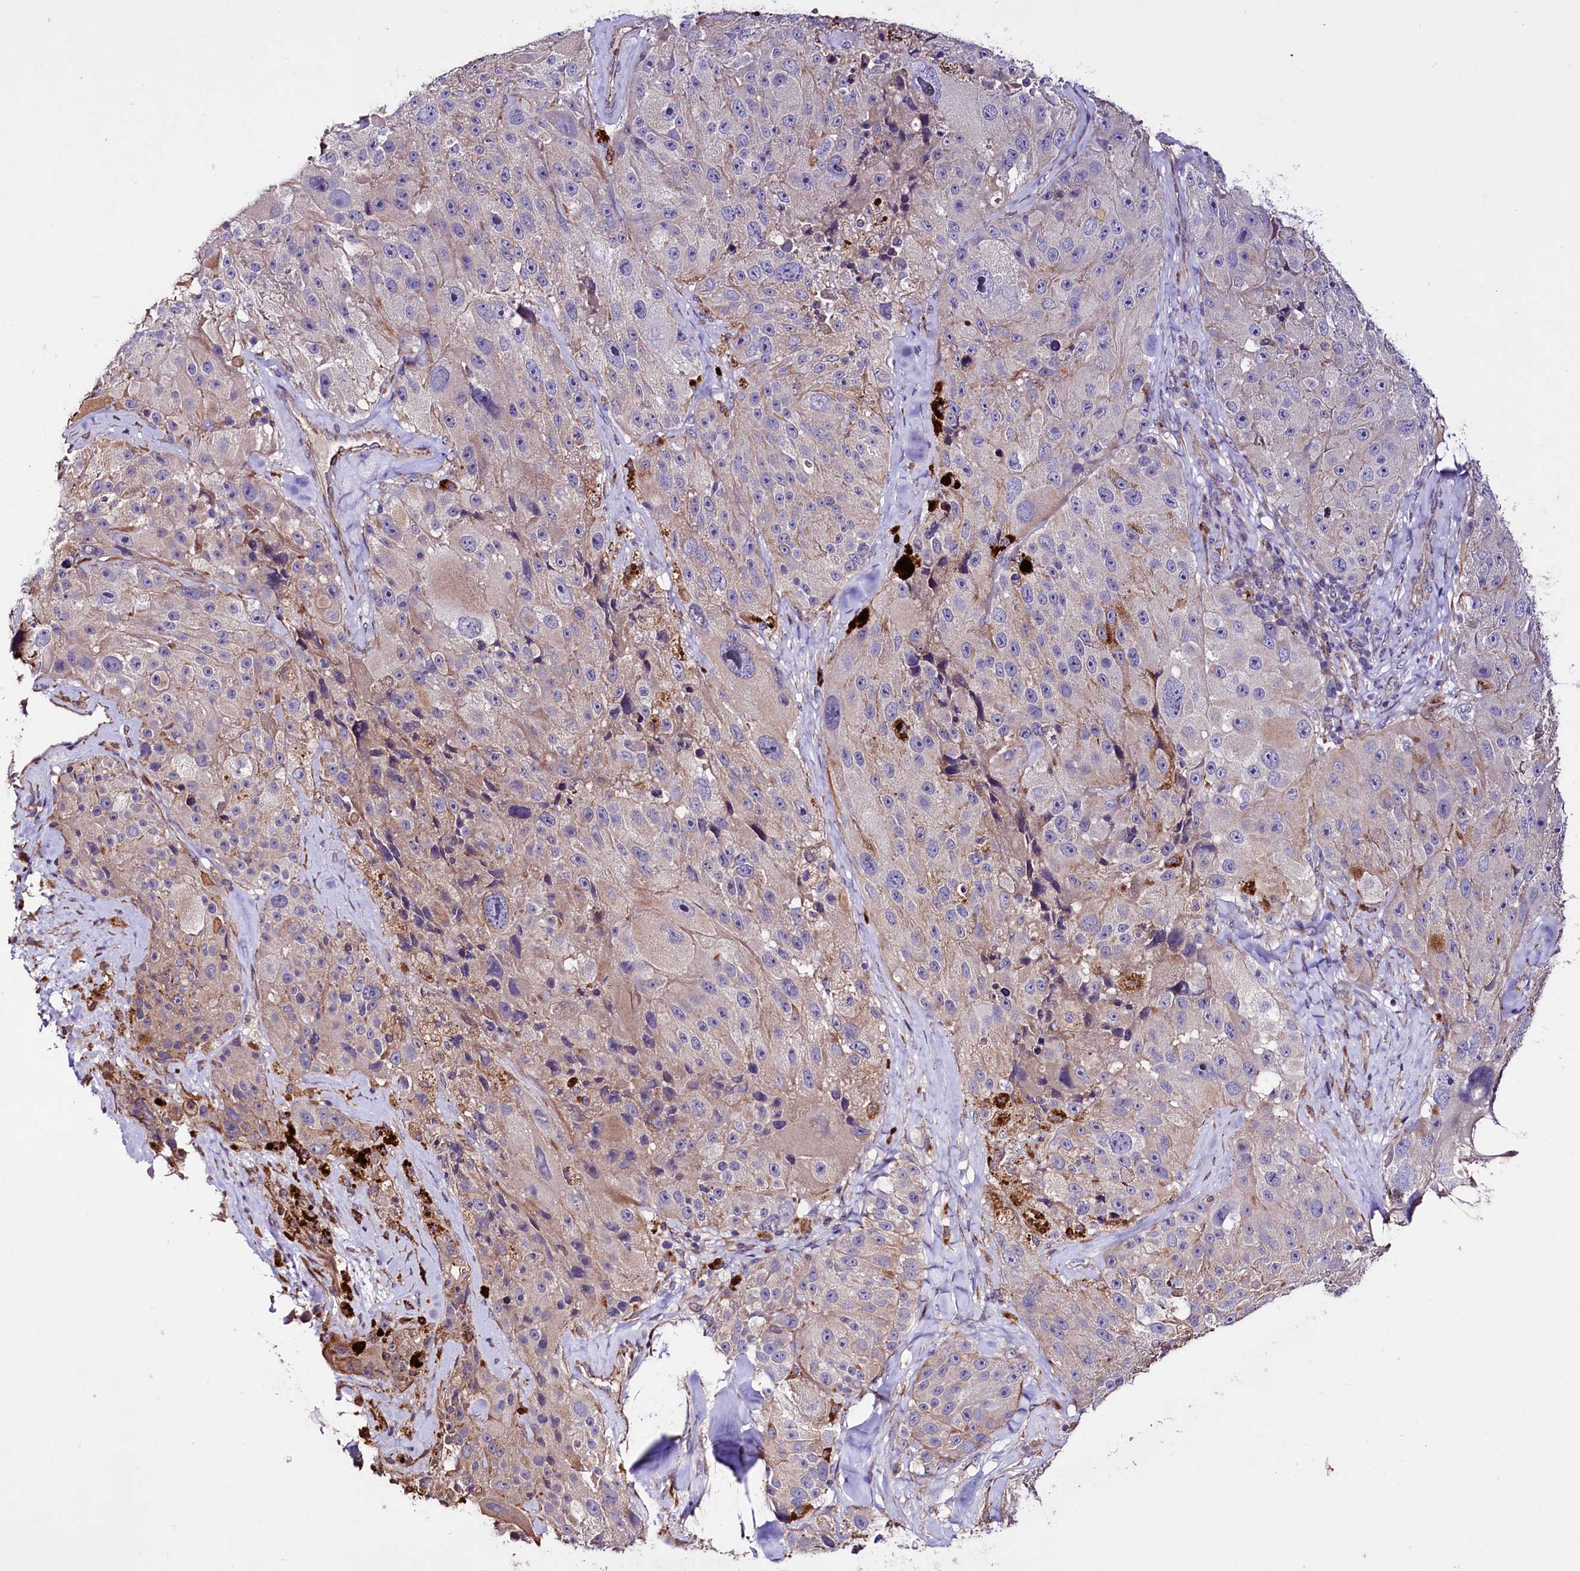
{"staining": {"intensity": "negative", "quantity": "none", "location": "none"}, "tissue": "melanoma", "cell_type": "Tumor cells", "image_type": "cancer", "snomed": [{"axis": "morphology", "description": "Malignant melanoma, Metastatic site"}, {"axis": "topography", "description": "Lymph node"}], "caption": "Tumor cells are negative for protein expression in human melanoma.", "gene": "SLC7A1", "patient": {"sex": "male", "age": 62}}